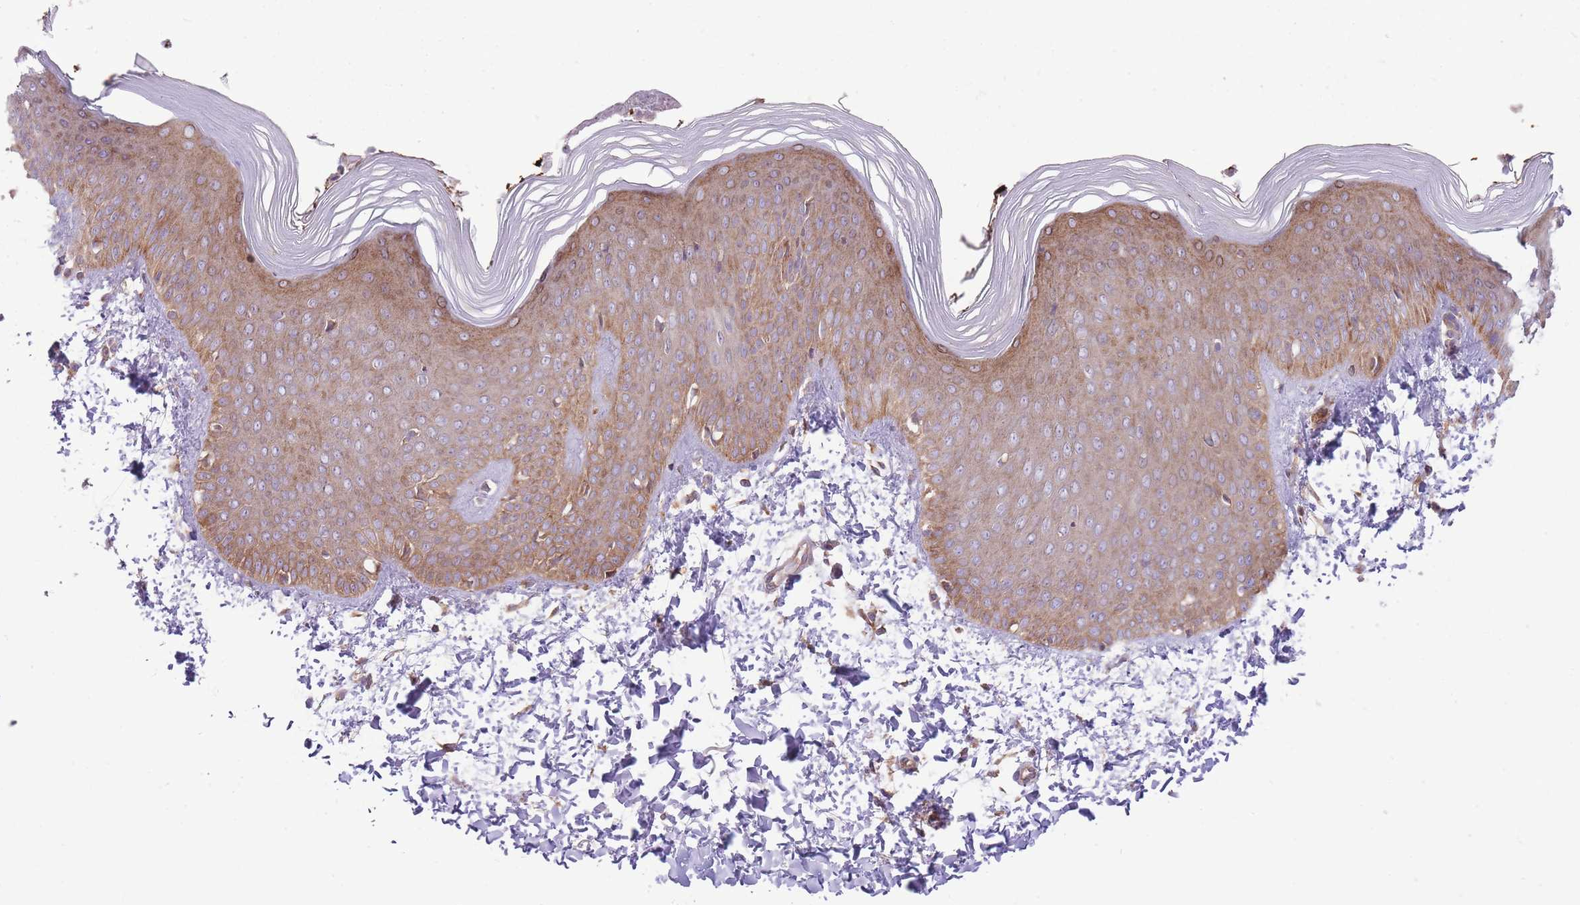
{"staining": {"intensity": "moderate", "quantity": ">75%", "location": "cytoplasmic/membranous"}, "tissue": "skin", "cell_type": "Epidermal cells", "image_type": "normal", "snomed": [{"axis": "morphology", "description": "Normal tissue, NOS"}, {"axis": "morphology", "description": "Inflammation, NOS"}, {"axis": "topography", "description": "Soft tissue"}, {"axis": "topography", "description": "Anal"}], "caption": "A high-resolution micrograph shows immunohistochemistry staining of normal skin, which exhibits moderate cytoplasmic/membranous expression in about >75% of epidermal cells. (Stains: DAB (3,3'-diaminobenzidine) in brown, nuclei in blue, Microscopy: brightfield microscopy at high magnification).", "gene": "ANKRD10", "patient": {"sex": "female", "age": 15}}